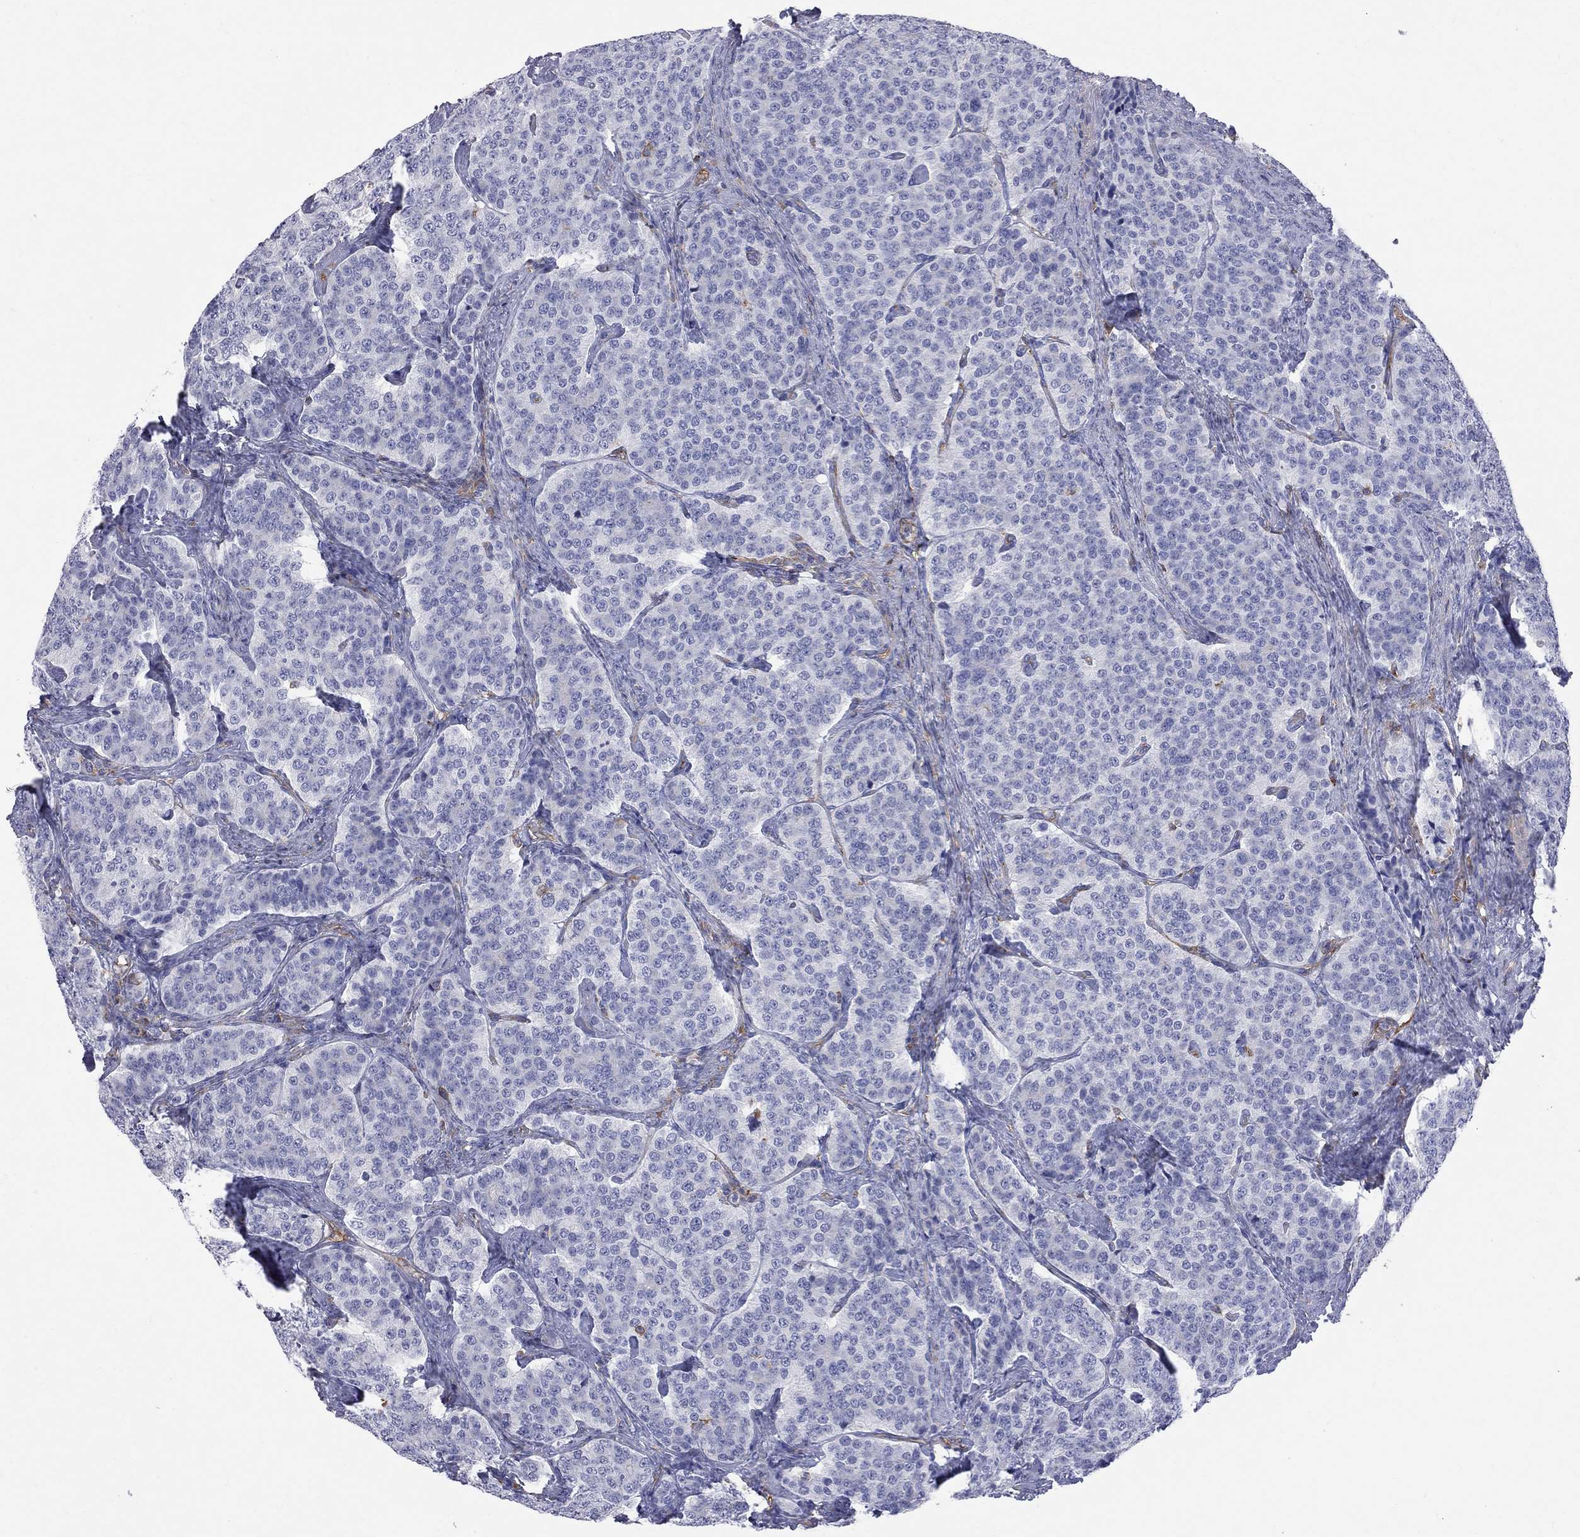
{"staining": {"intensity": "negative", "quantity": "none", "location": "none"}, "tissue": "carcinoid", "cell_type": "Tumor cells", "image_type": "cancer", "snomed": [{"axis": "morphology", "description": "Carcinoid, malignant, NOS"}, {"axis": "topography", "description": "Small intestine"}], "caption": "Tumor cells show no significant staining in carcinoid. (Brightfield microscopy of DAB (3,3'-diaminobenzidine) immunohistochemistry (IHC) at high magnification).", "gene": "ABI3", "patient": {"sex": "female", "age": 58}}